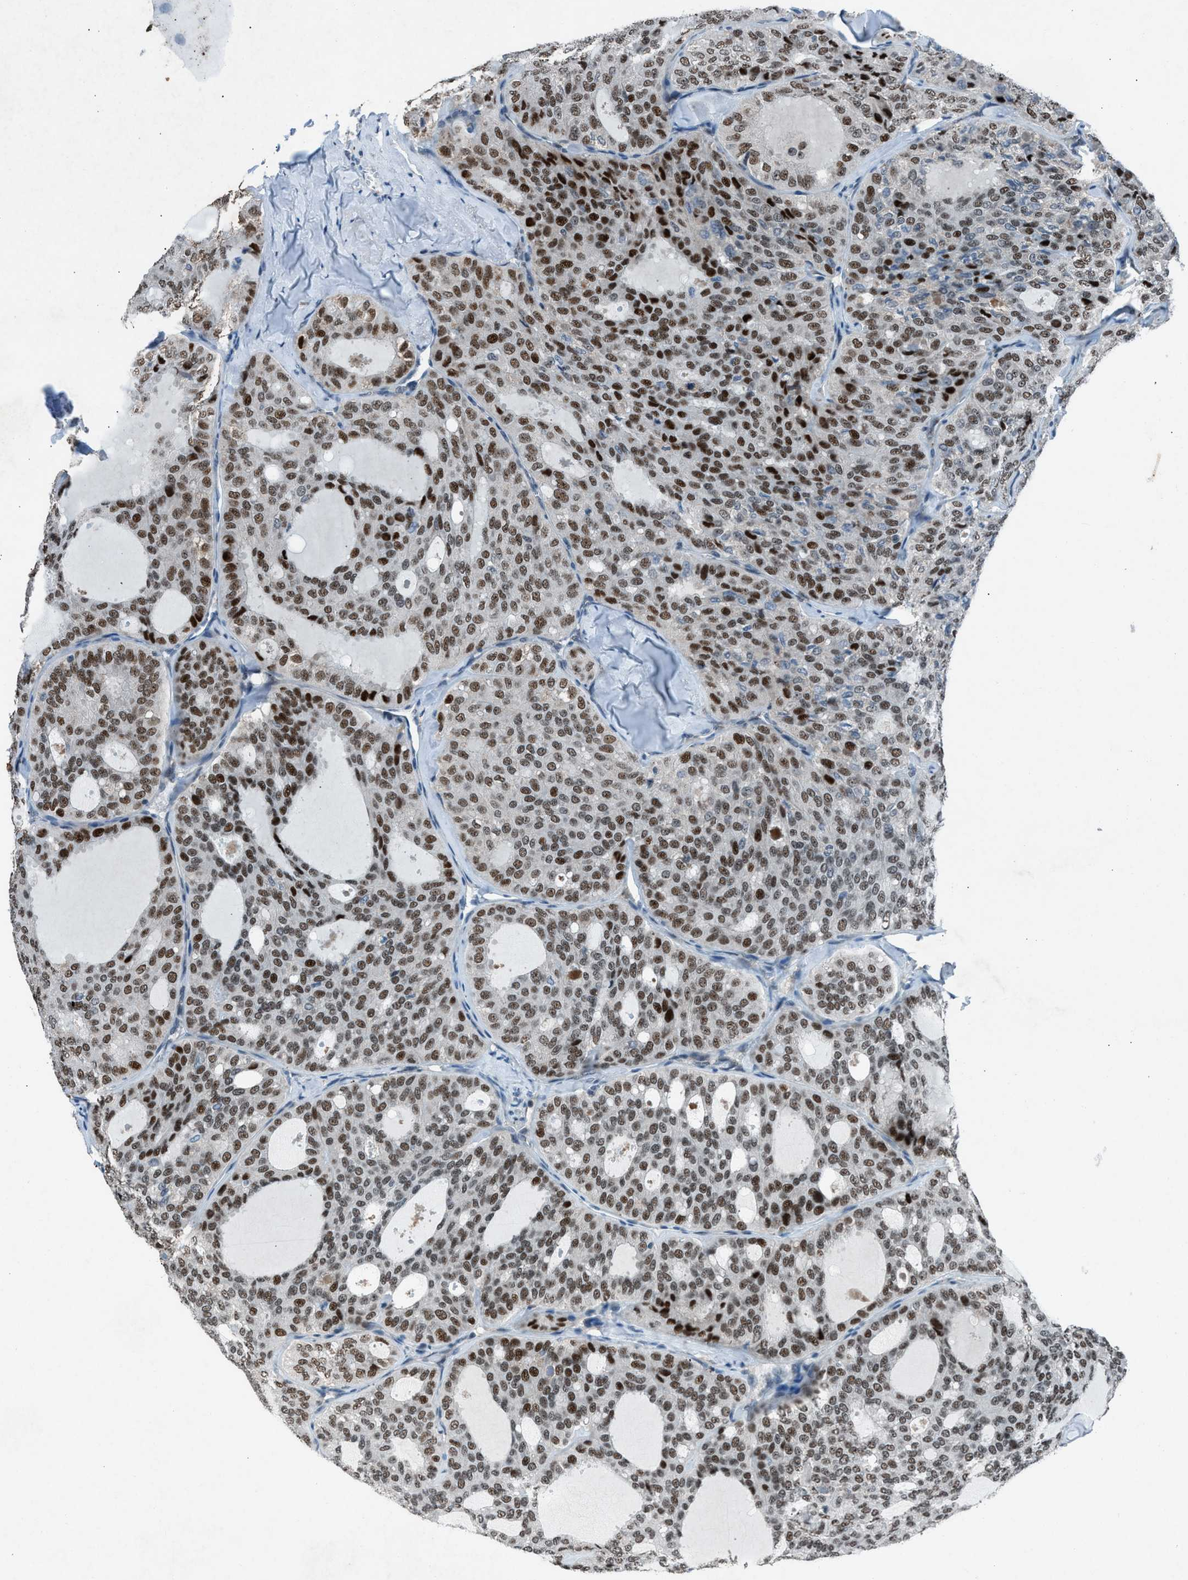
{"staining": {"intensity": "moderate", "quantity": ">75%", "location": "nuclear"}, "tissue": "thyroid cancer", "cell_type": "Tumor cells", "image_type": "cancer", "snomed": [{"axis": "morphology", "description": "Follicular adenoma carcinoma, NOS"}, {"axis": "topography", "description": "Thyroid gland"}], "caption": "A high-resolution micrograph shows immunohistochemistry staining of follicular adenoma carcinoma (thyroid), which demonstrates moderate nuclear staining in approximately >75% of tumor cells.", "gene": "ADCY1", "patient": {"sex": "male", "age": 75}}